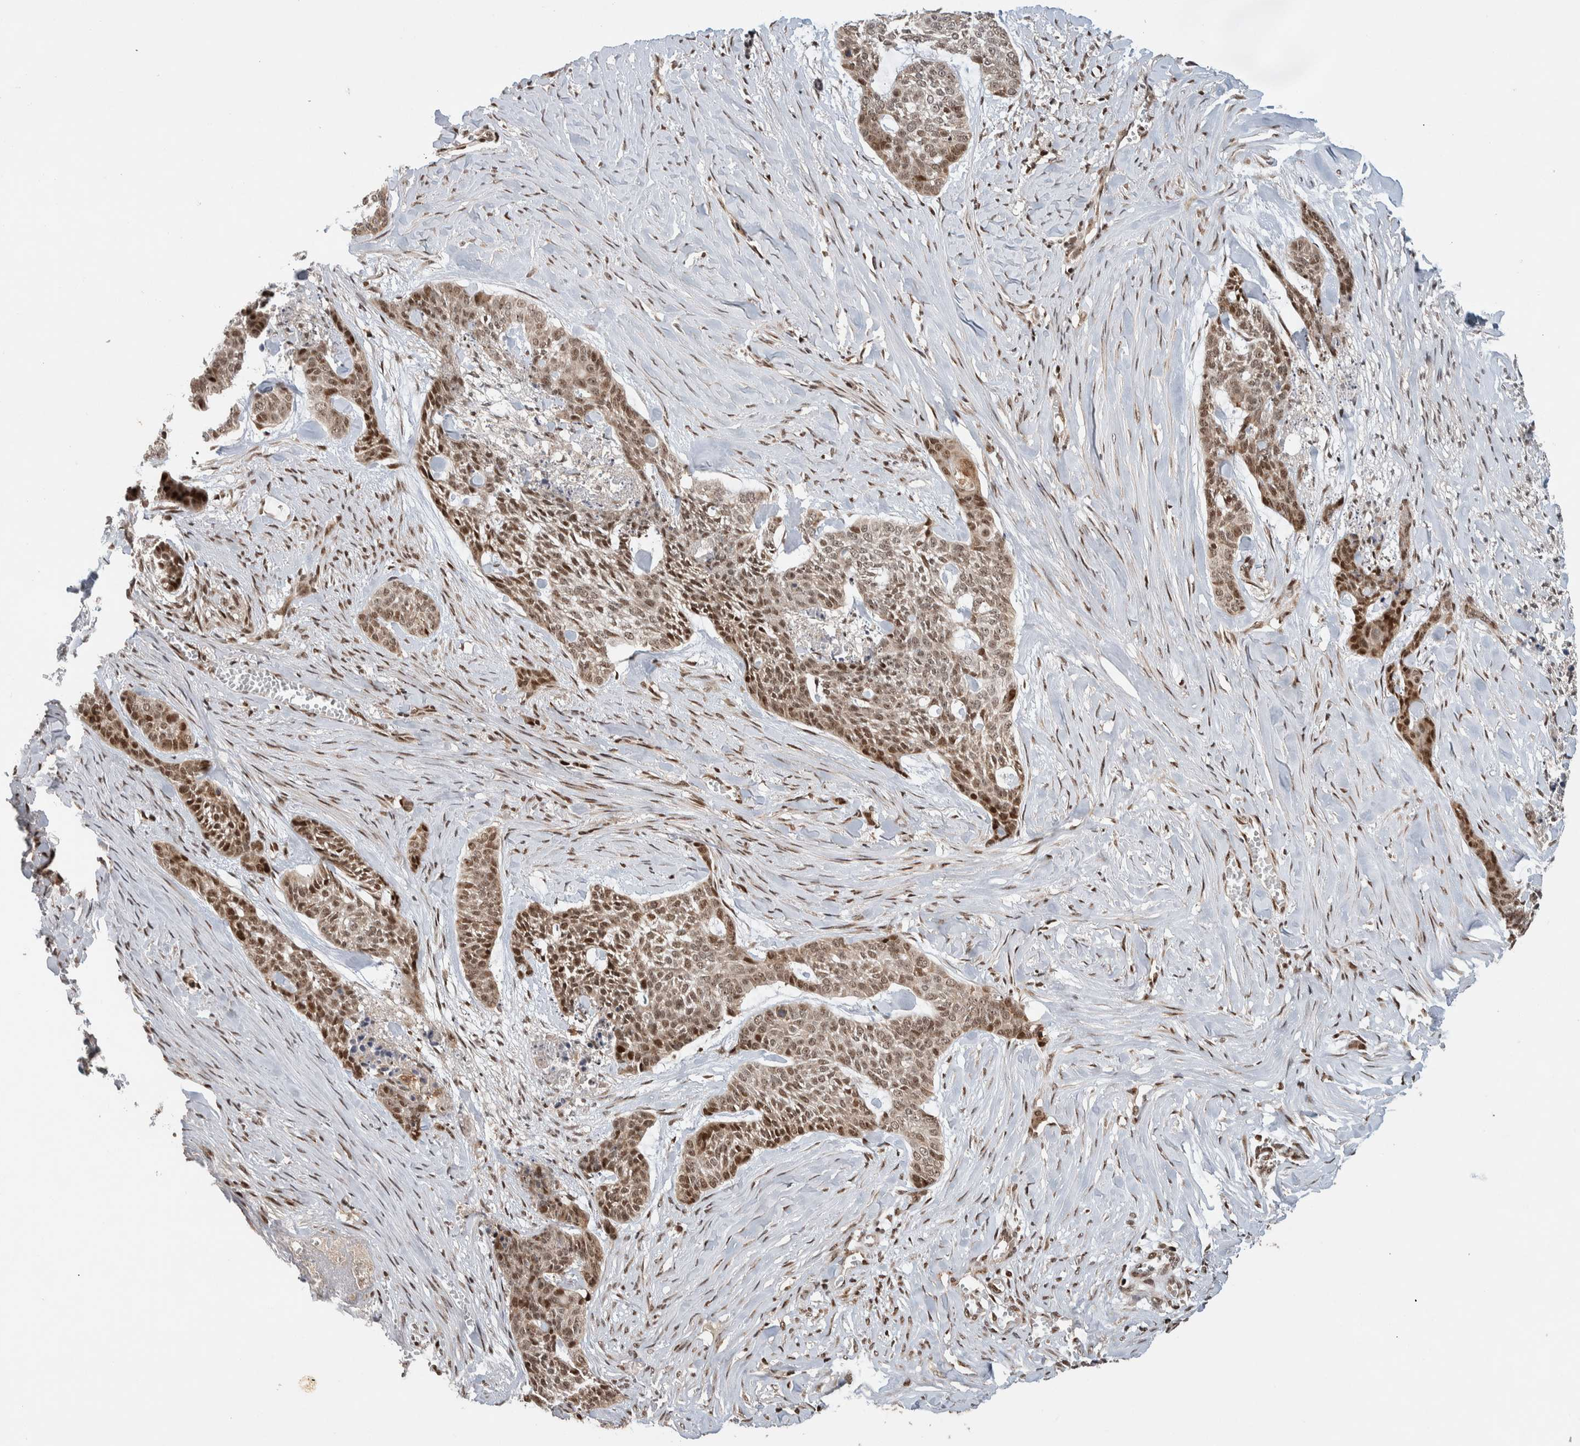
{"staining": {"intensity": "weak", "quantity": ">75%", "location": "nuclear"}, "tissue": "skin cancer", "cell_type": "Tumor cells", "image_type": "cancer", "snomed": [{"axis": "morphology", "description": "Basal cell carcinoma"}, {"axis": "topography", "description": "Skin"}], "caption": "A high-resolution image shows immunohistochemistry (IHC) staining of skin cancer, which displays weak nuclear staining in approximately >75% of tumor cells.", "gene": "ZNF521", "patient": {"sex": "female", "age": 64}}